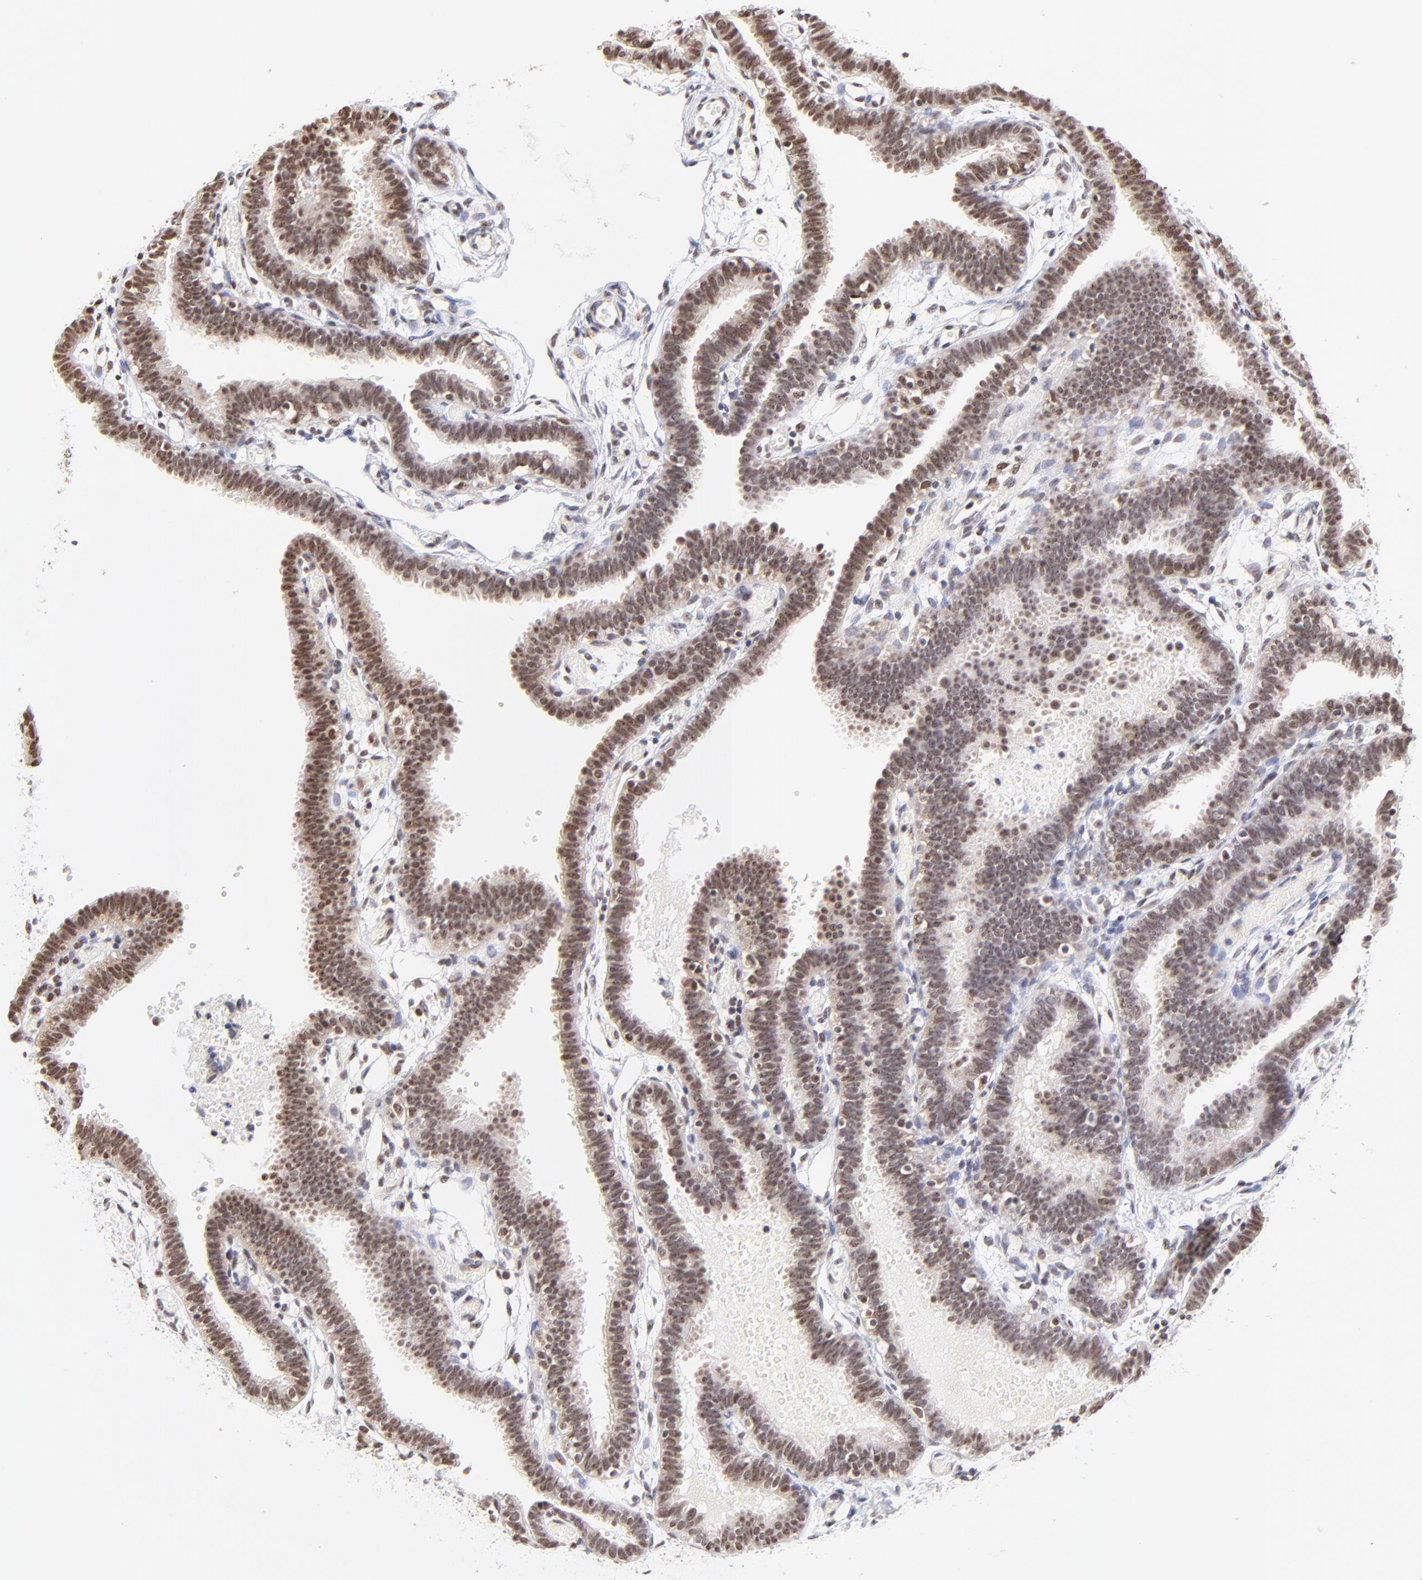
{"staining": {"intensity": "weak", "quantity": ">75%", "location": "nuclear"}, "tissue": "fallopian tube", "cell_type": "Glandular cells", "image_type": "normal", "snomed": [{"axis": "morphology", "description": "Normal tissue, NOS"}, {"axis": "topography", "description": "Fallopian tube"}], "caption": "Brown immunohistochemical staining in benign fallopian tube displays weak nuclear expression in approximately >75% of glandular cells.", "gene": "ZNF670", "patient": {"sex": "female", "age": 29}}